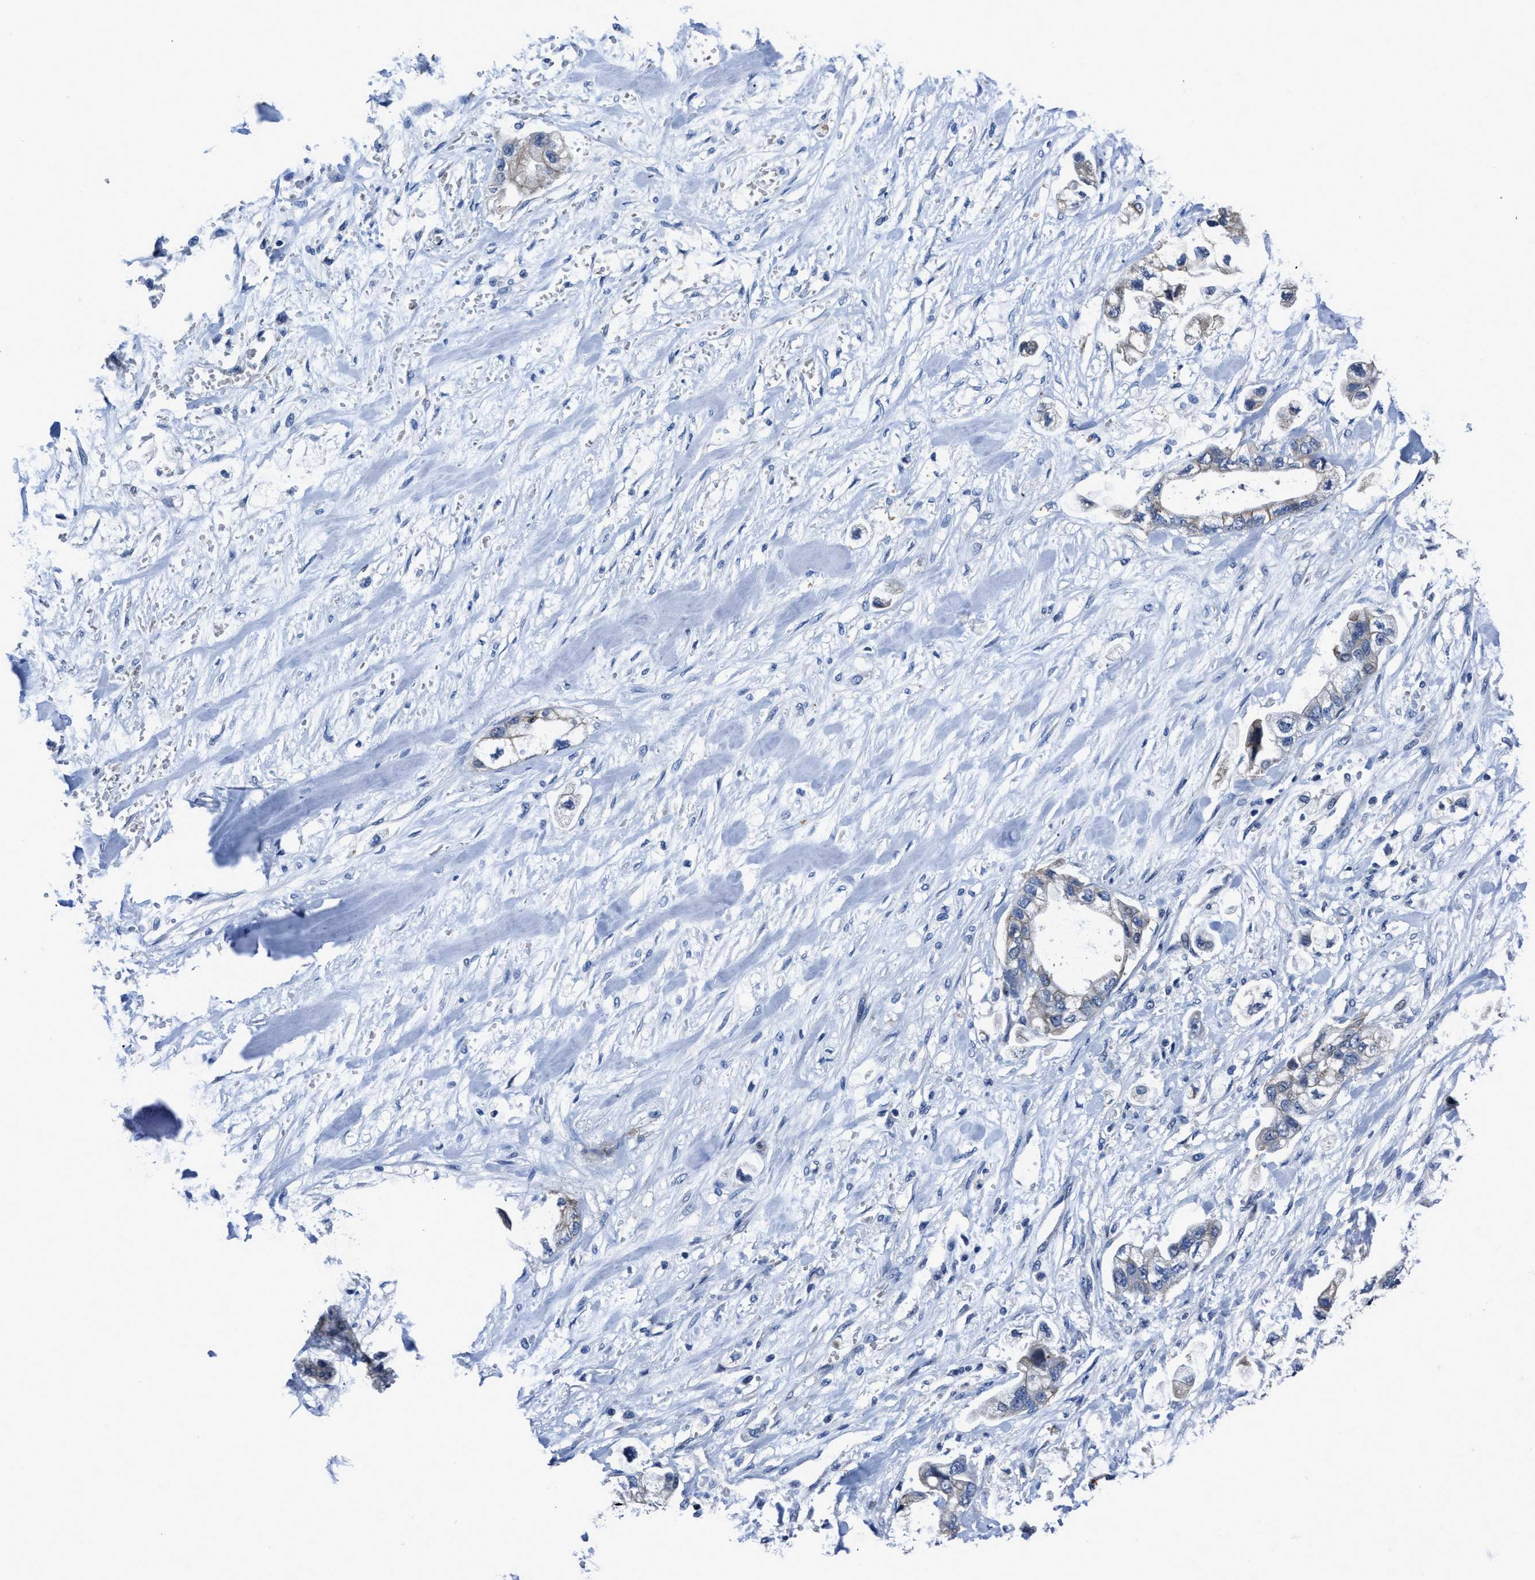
{"staining": {"intensity": "negative", "quantity": "none", "location": "none"}, "tissue": "stomach cancer", "cell_type": "Tumor cells", "image_type": "cancer", "snomed": [{"axis": "morphology", "description": "Normal tissue, NOS"}, {"axis": "morphology", "description": "Adenocarcinoma, NOS"}, {"axis": "topography", "description": "Stomach"}], "caption": "Stomach adenocarcinoma was stained to show a protein in brown. There is no significant positivity in tumor cells.", "gene": "GHITM", "patient": {"sex": "male", "age": 62}}